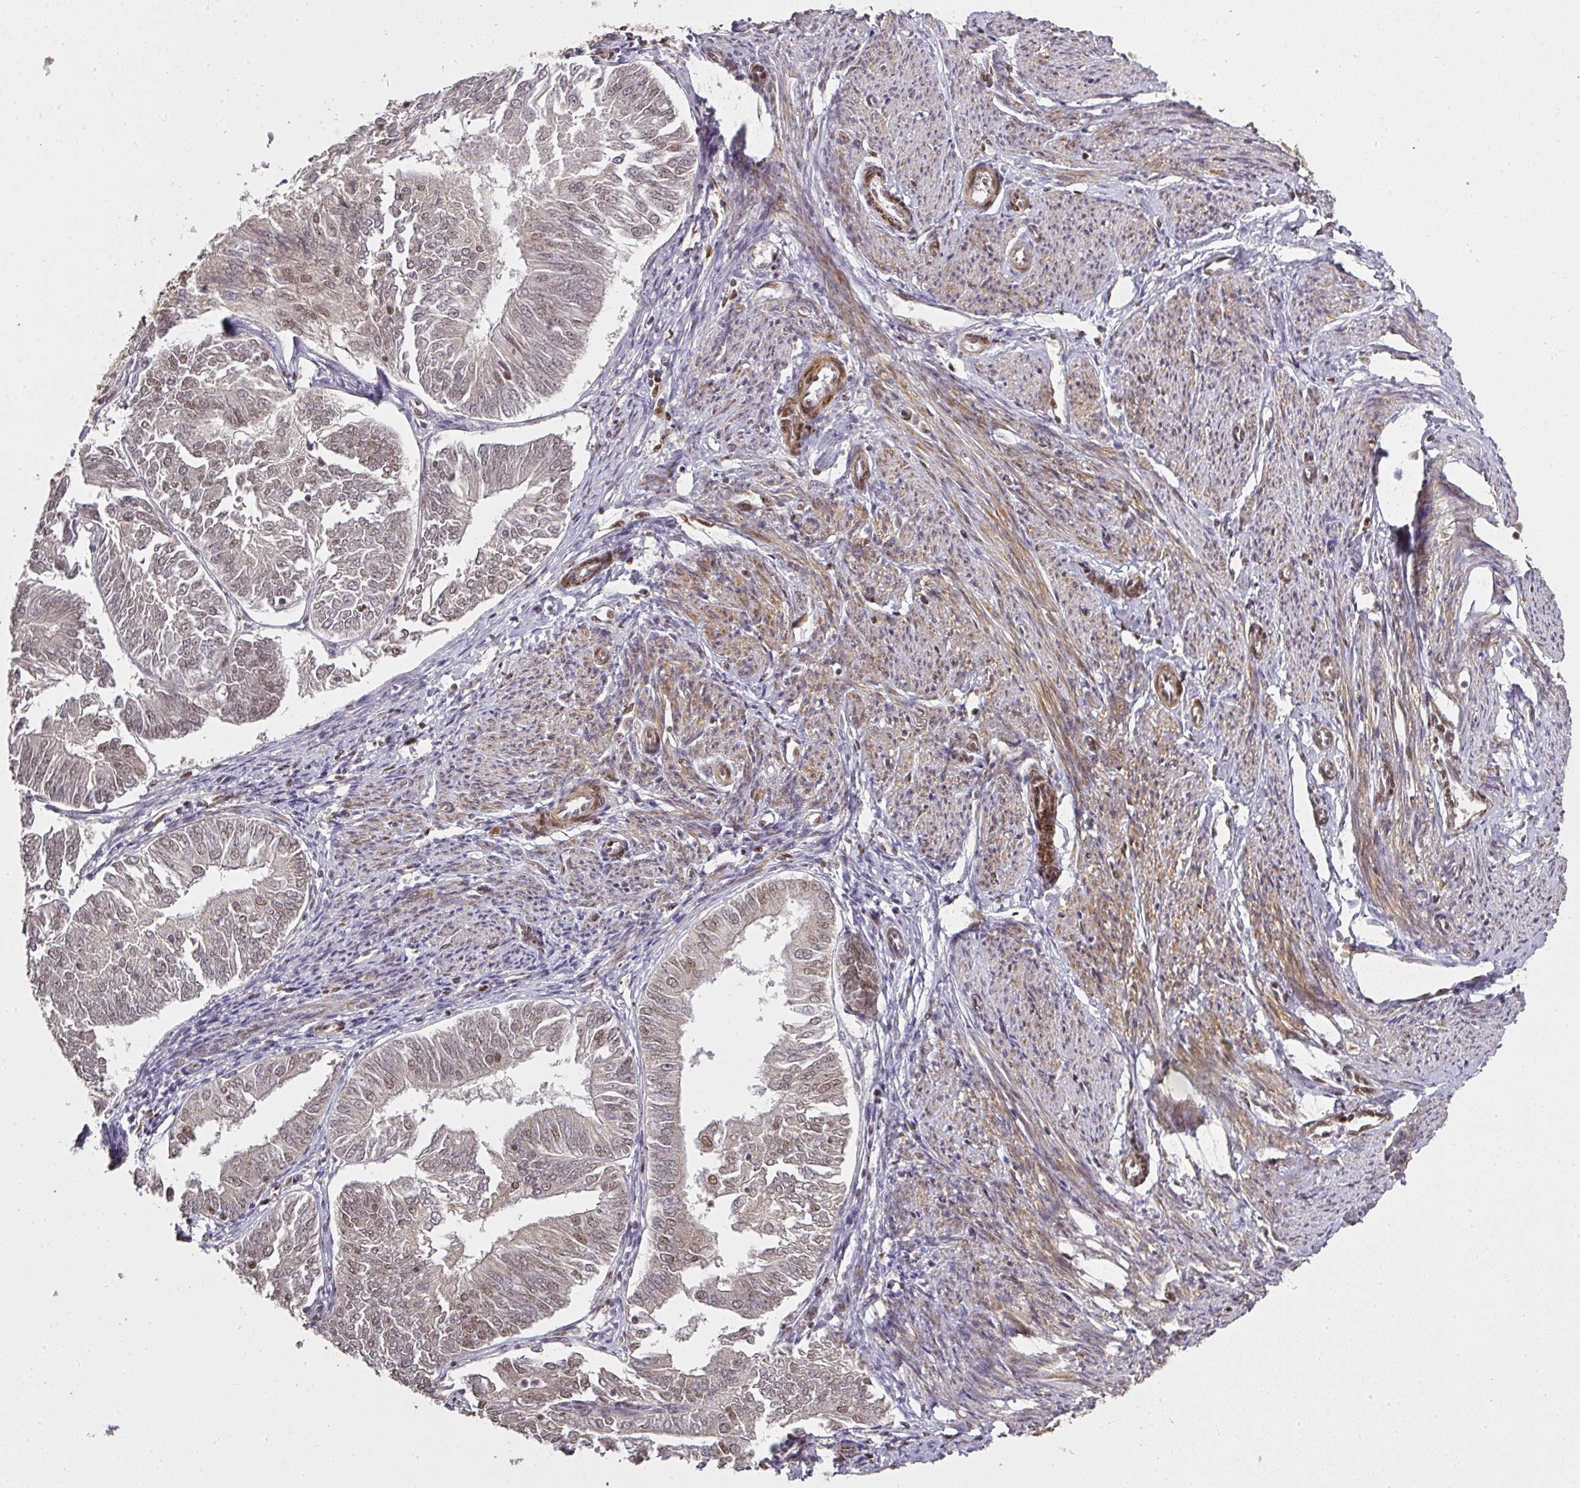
{"staining": {"intensity": "weak", "quantity": "25%-75%", "location": "nuclear"}, "tissue": "endometrial cancer", "cell_type": "Tumor cells", "image_type": "cancer", "snomed": [{"axis": "morphology", "description": "Adenocarcinoma, NOS"}, {"axis": "topography", "description": "Endometrium"}], "caption": "A micrograph showing weak nuclear staining in approximately 25%-75% of tumor cells in adenocarcinoma (endometrial), as visualized by brown immunohistochemical staining.", "gene": "GPRIN2", "patient": {"sex": "female", "age": 58}}